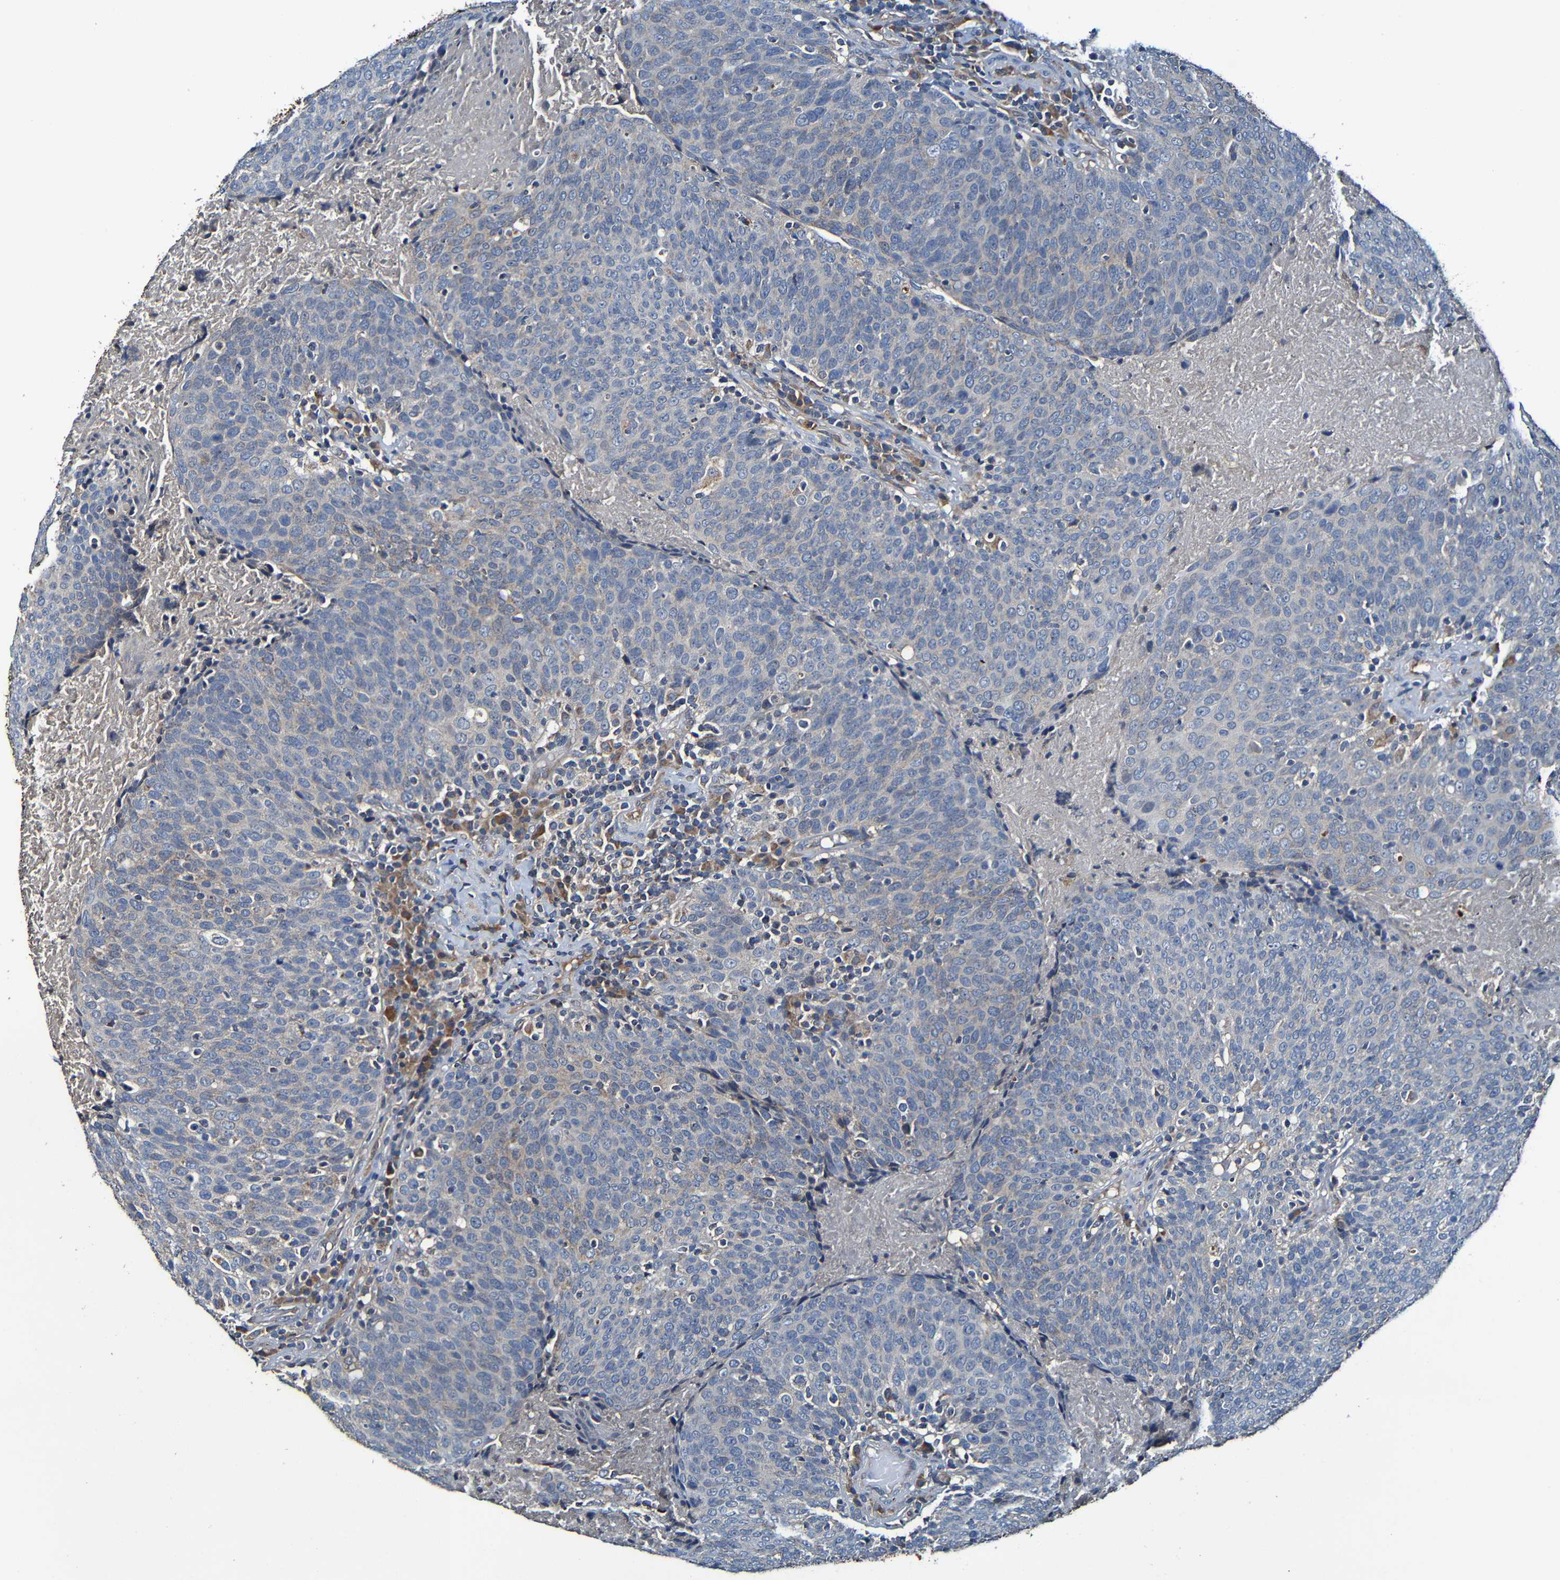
{"staining": {"intensity": "weak", "quantity": "25%-75%", "location": "cytoplasmic/membranous"}, "tissue": "head and neck cancer", "cell_type": "Tumor cells", "image_type": "cancer", "snomed": [{"axis": "morphology", "description": "Squamous cell carcinoma, NOS"}, {"axis": "morphology", "description": "Squamous cell carcinoma, metastatic, NOS"}, {"axis": "topography", "description": "Lymph node"}, {"axis": "topography", "description": "Head-Neck"}], "caption": "Squamous cell carcinoma (head and neck) tissue displays weak cytoplasmic/membranous expression in approximately 25%-75% of tumor cells", "gene": "ADAM15", "patient": {"sex": "male", "age": 62}}